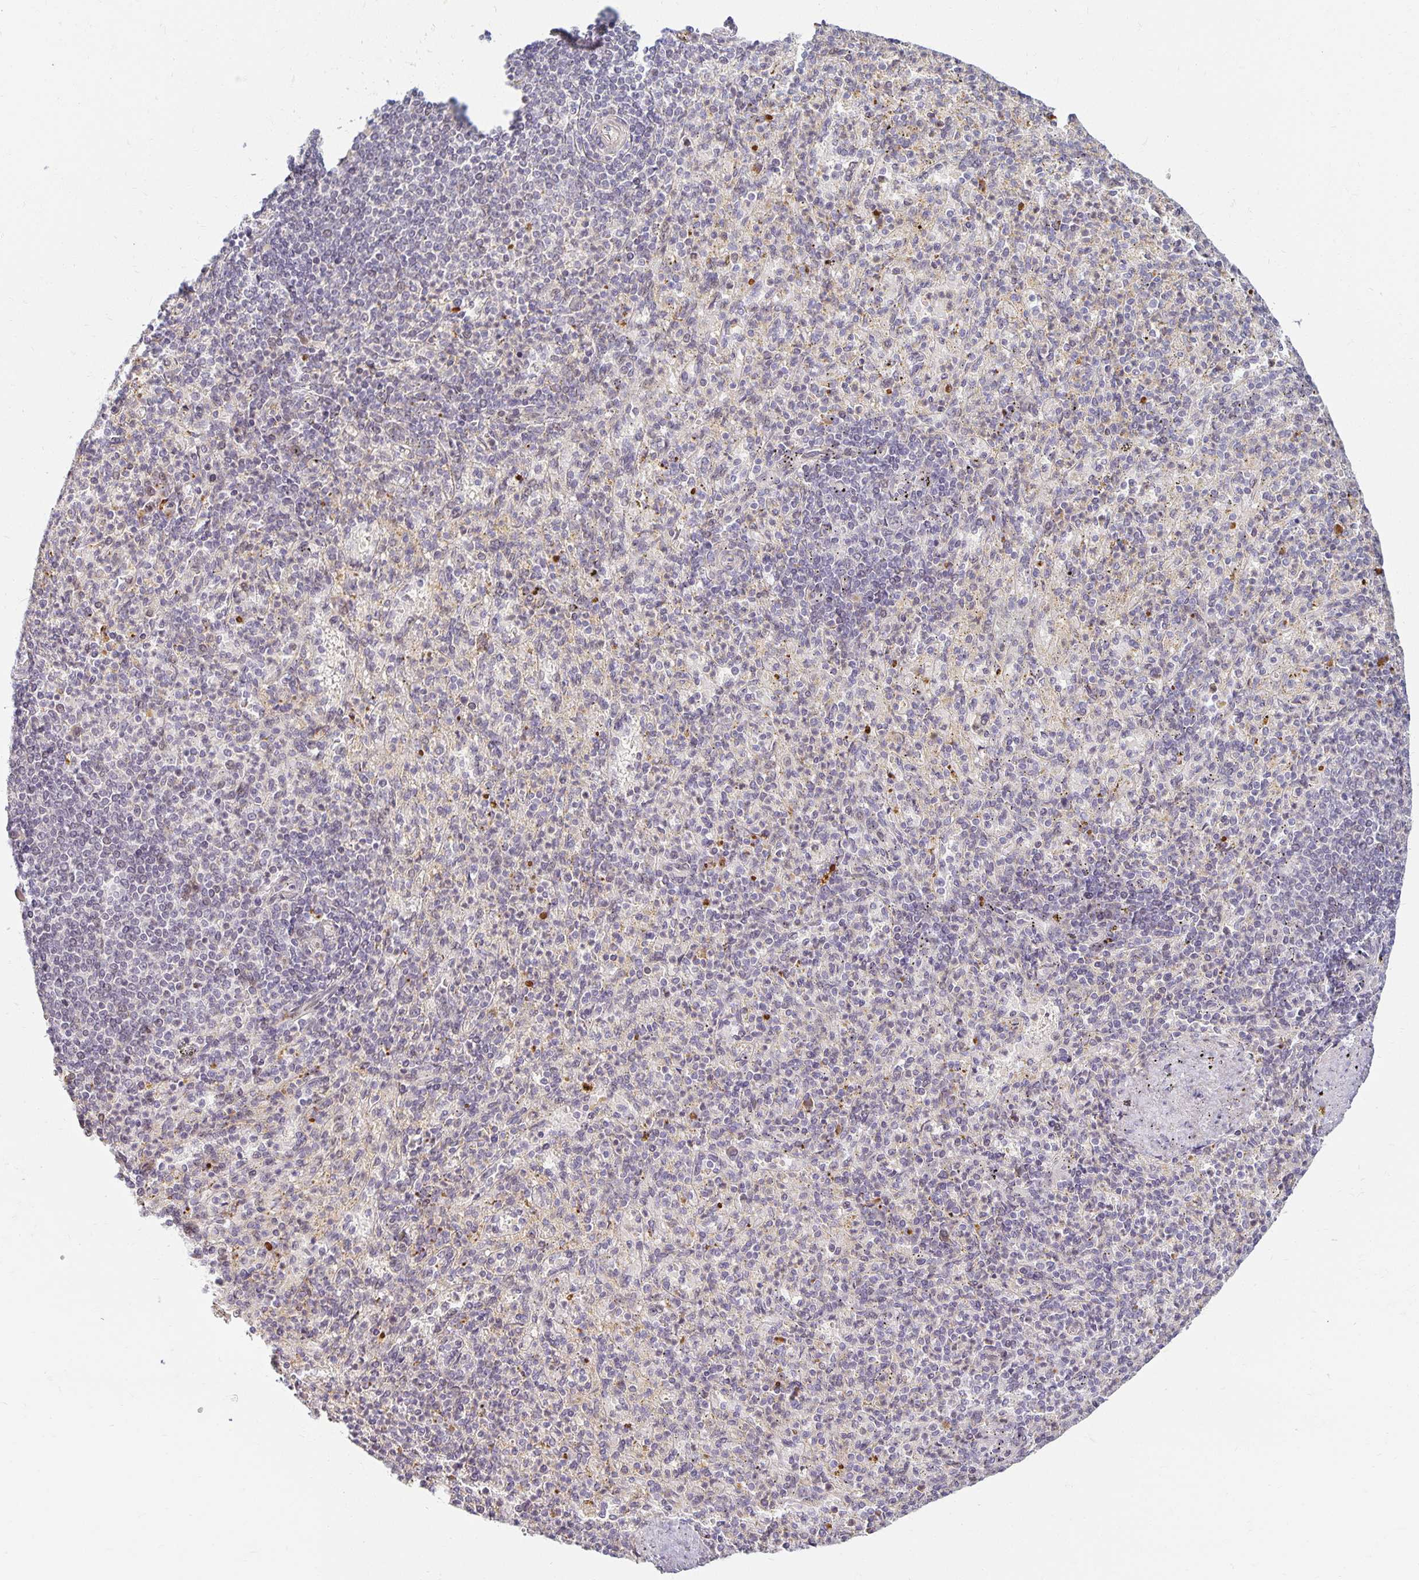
{"staining": {"intensity": "negative", "quantity": "none", "location": "none"}, "tissue": "spleen", "cell_type": "Cells in red pulp", "image_type": "normal", "snomed": [{"axis": "morphology", "description": "Normal tissue, NOS"}, {"axis": "topography", "description": "Spleen"}], "caption": "IHC image of unremarkable spleen: spleen stained with DAB (3,3'-diaminobenzidine) demonstrates no significant protein expression in cells in red pulp.", "gene": "EHF", "patient": {"sex": "female", "age": 74}}